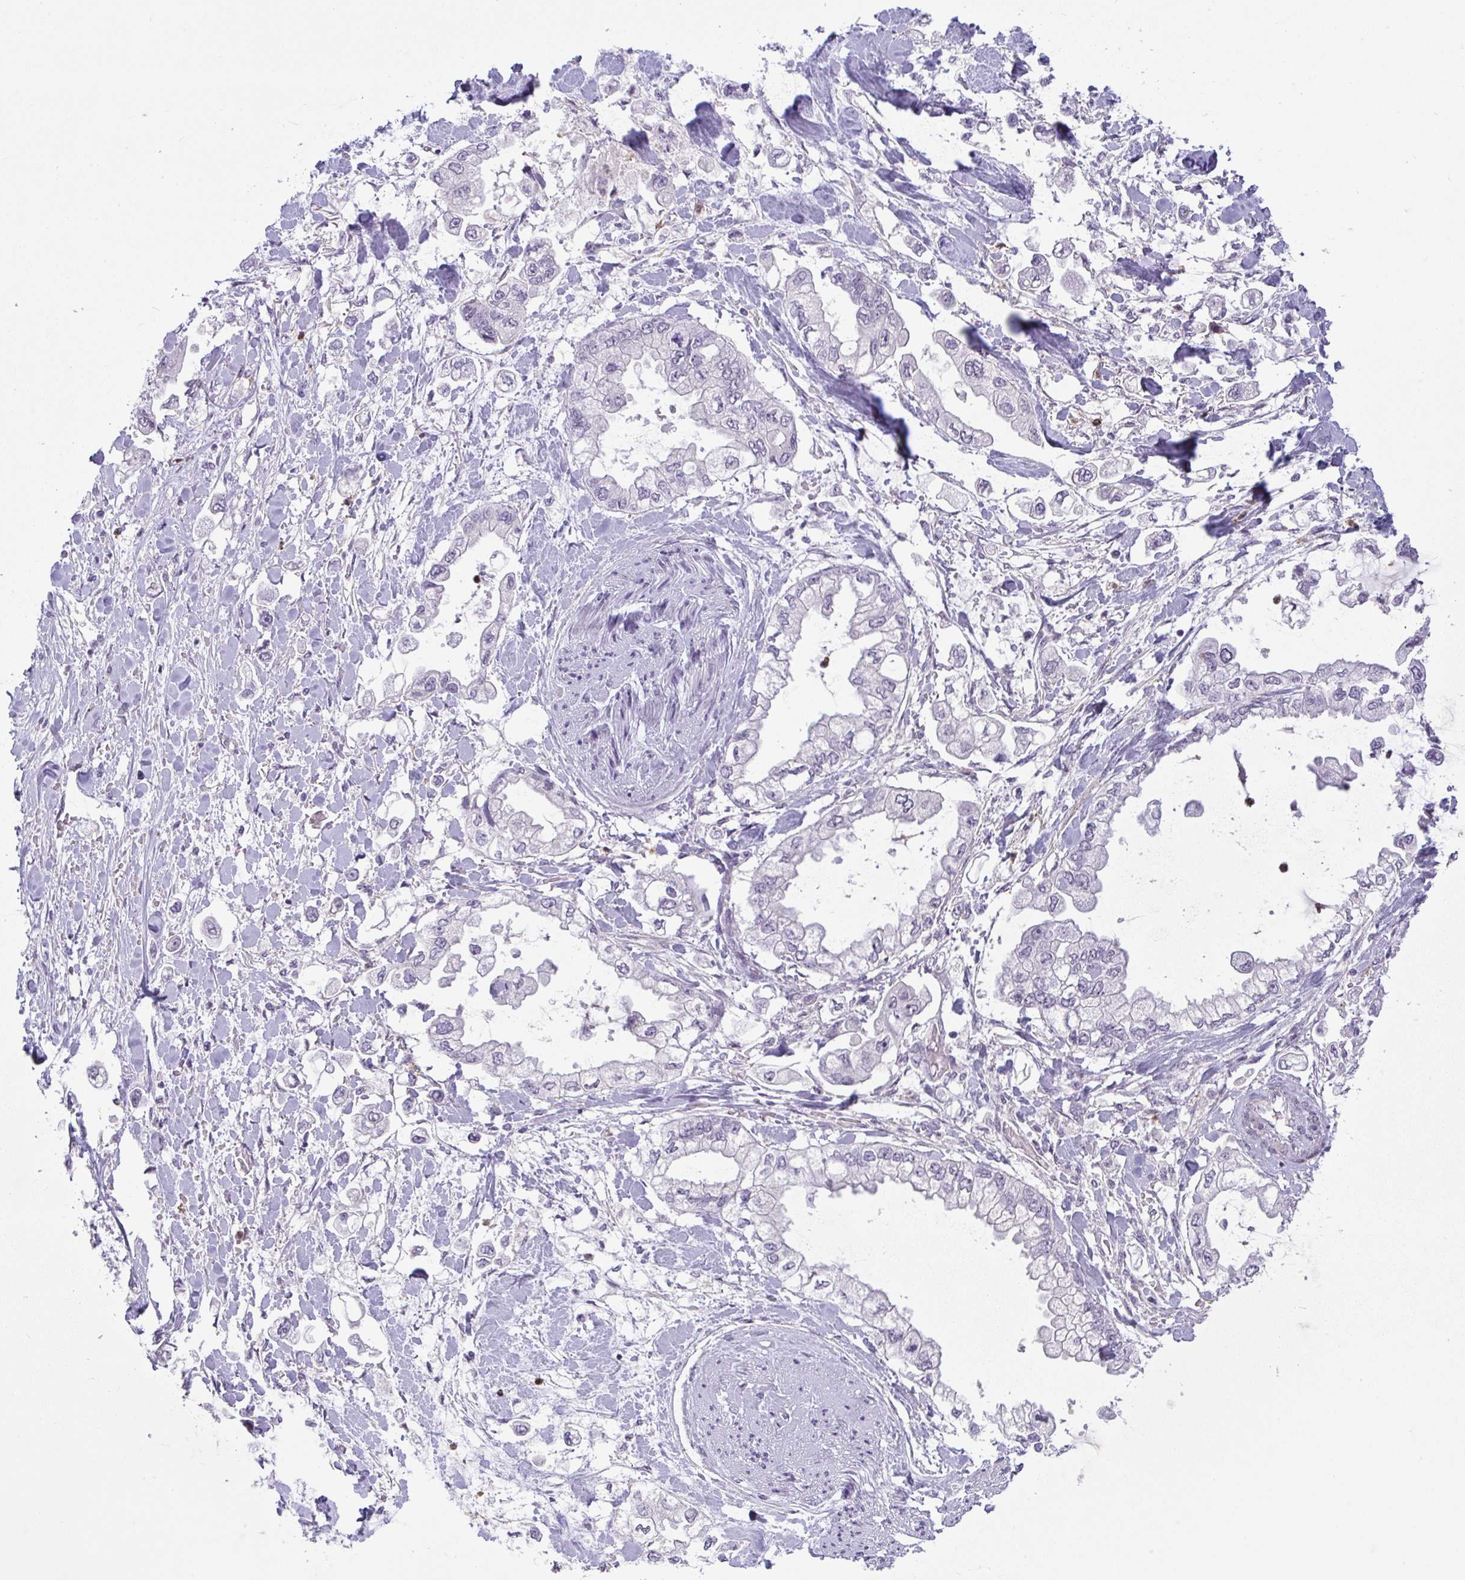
{"staining": {"intensity": "negative", "quantity": "none", "location": "none"}, "tissue": "stomach cancer", "cell_type": "Tumor cells", "image_type": "cancer", "snomed": [{"axis": "morphology", "description": "Adenocarcinoma, NOS"}, {"axis": "topography", "description": "Stomach"}], "caption": "A high-resolution photomicrograph shows IHC staining of stomach cancer, which demonstrates no significant staining in tumor cells. (Brightfield microscopy of DAB (3,3'-diaminobenzidine) immunohistochemistry at high magnification).", "gene": "DZIP1", "patient": {"sex": "male", "age": 62}}